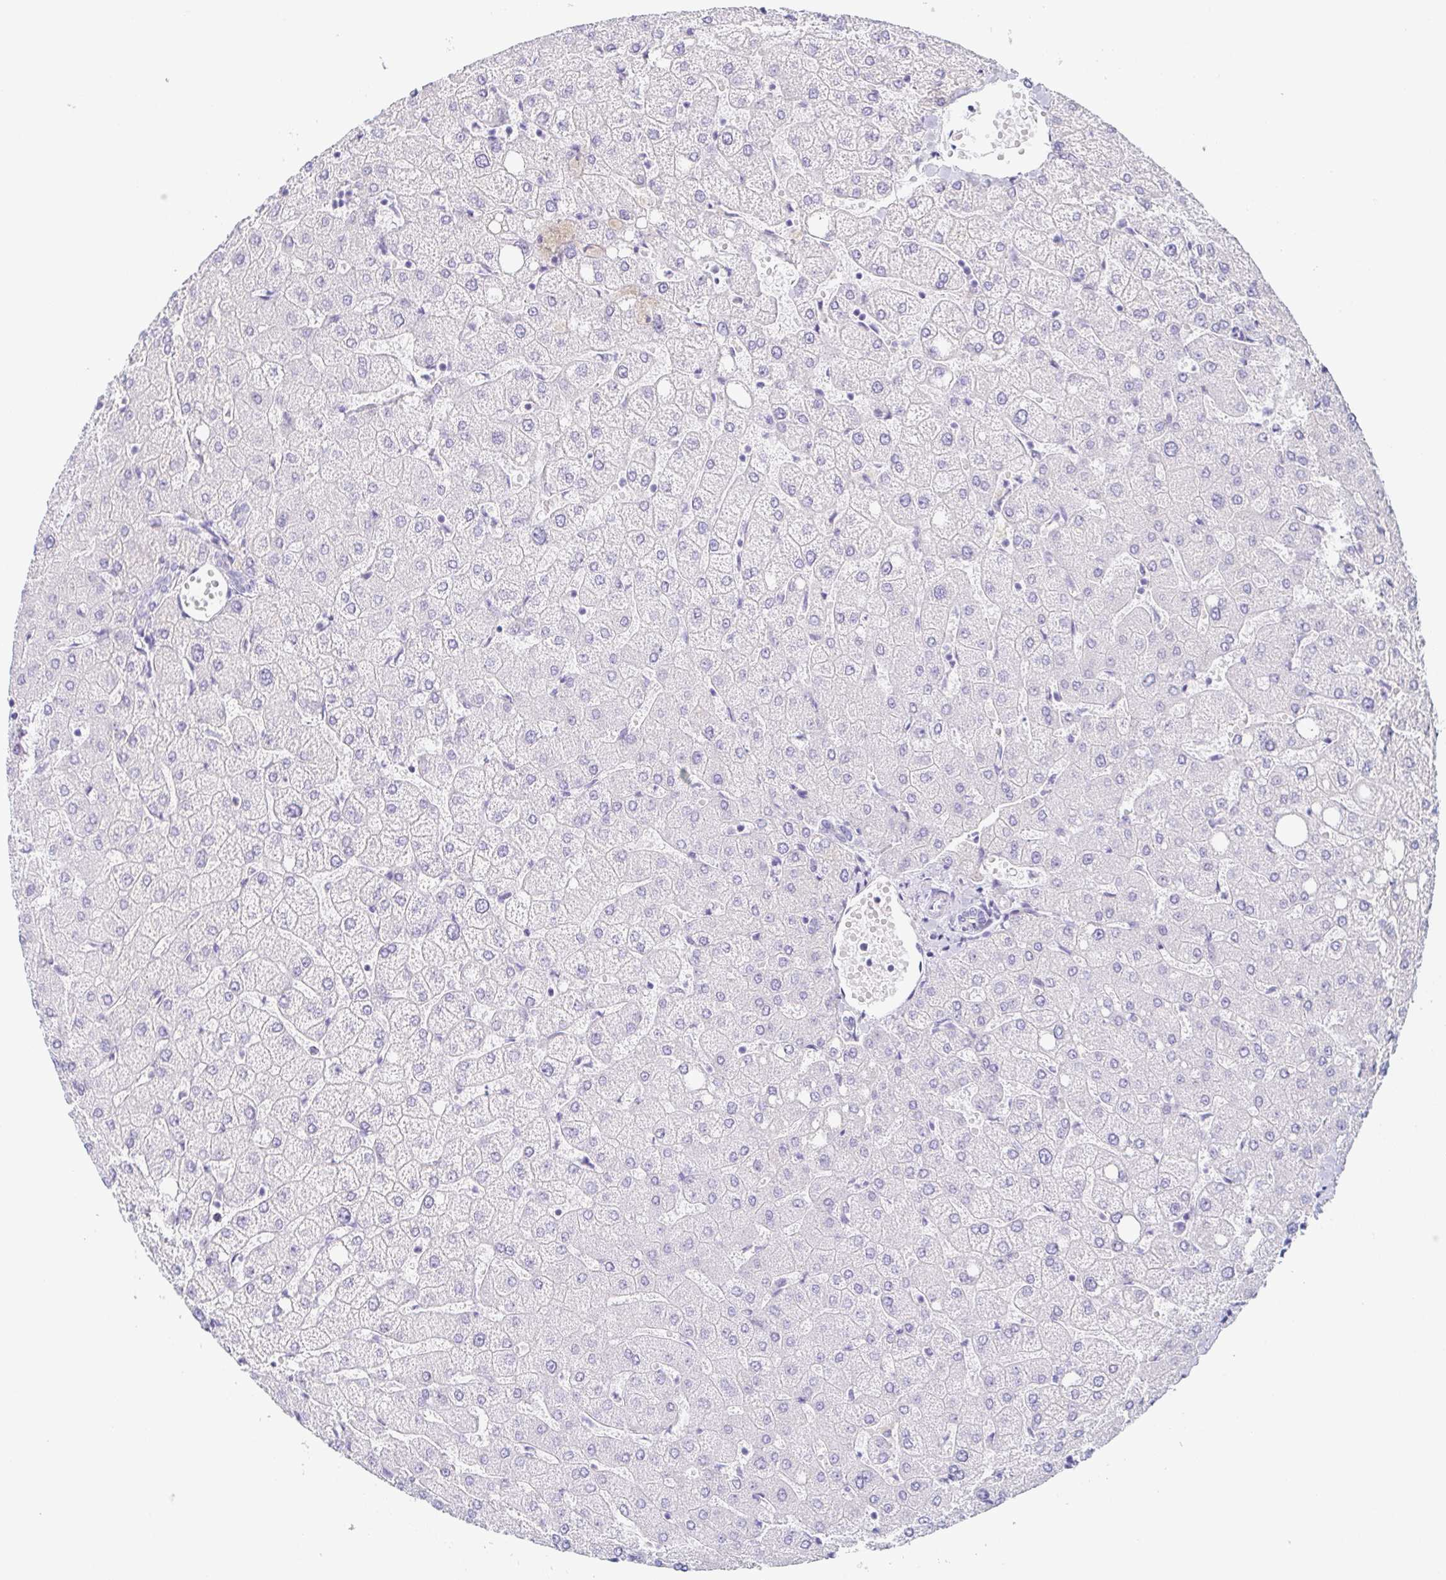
{"staining": {"intensity": "negative", "quantity": "none", "location": "none"}, "tissue": "liver", "cell_type": "Cholangiocytes", "image_type": "normal", "snomed": [{"axis": "morphology", "description": "Normal tissue, NOS"}, {"axis": "topography", "description": "Liver"}], "caption": "Immunohistochemistry (IHC) histopathology image of unremarkable liver stained for a protein (brown), which exhibits no positivity in cholangiocytes. The staining was performed using DAB to visualize the protein expression in brown, while the nuclei were stained in blue with hematoxylin (Magnification: 20x).", "gene": "LDLRAD1", "patient": {"sex": "female", "age": 54}}